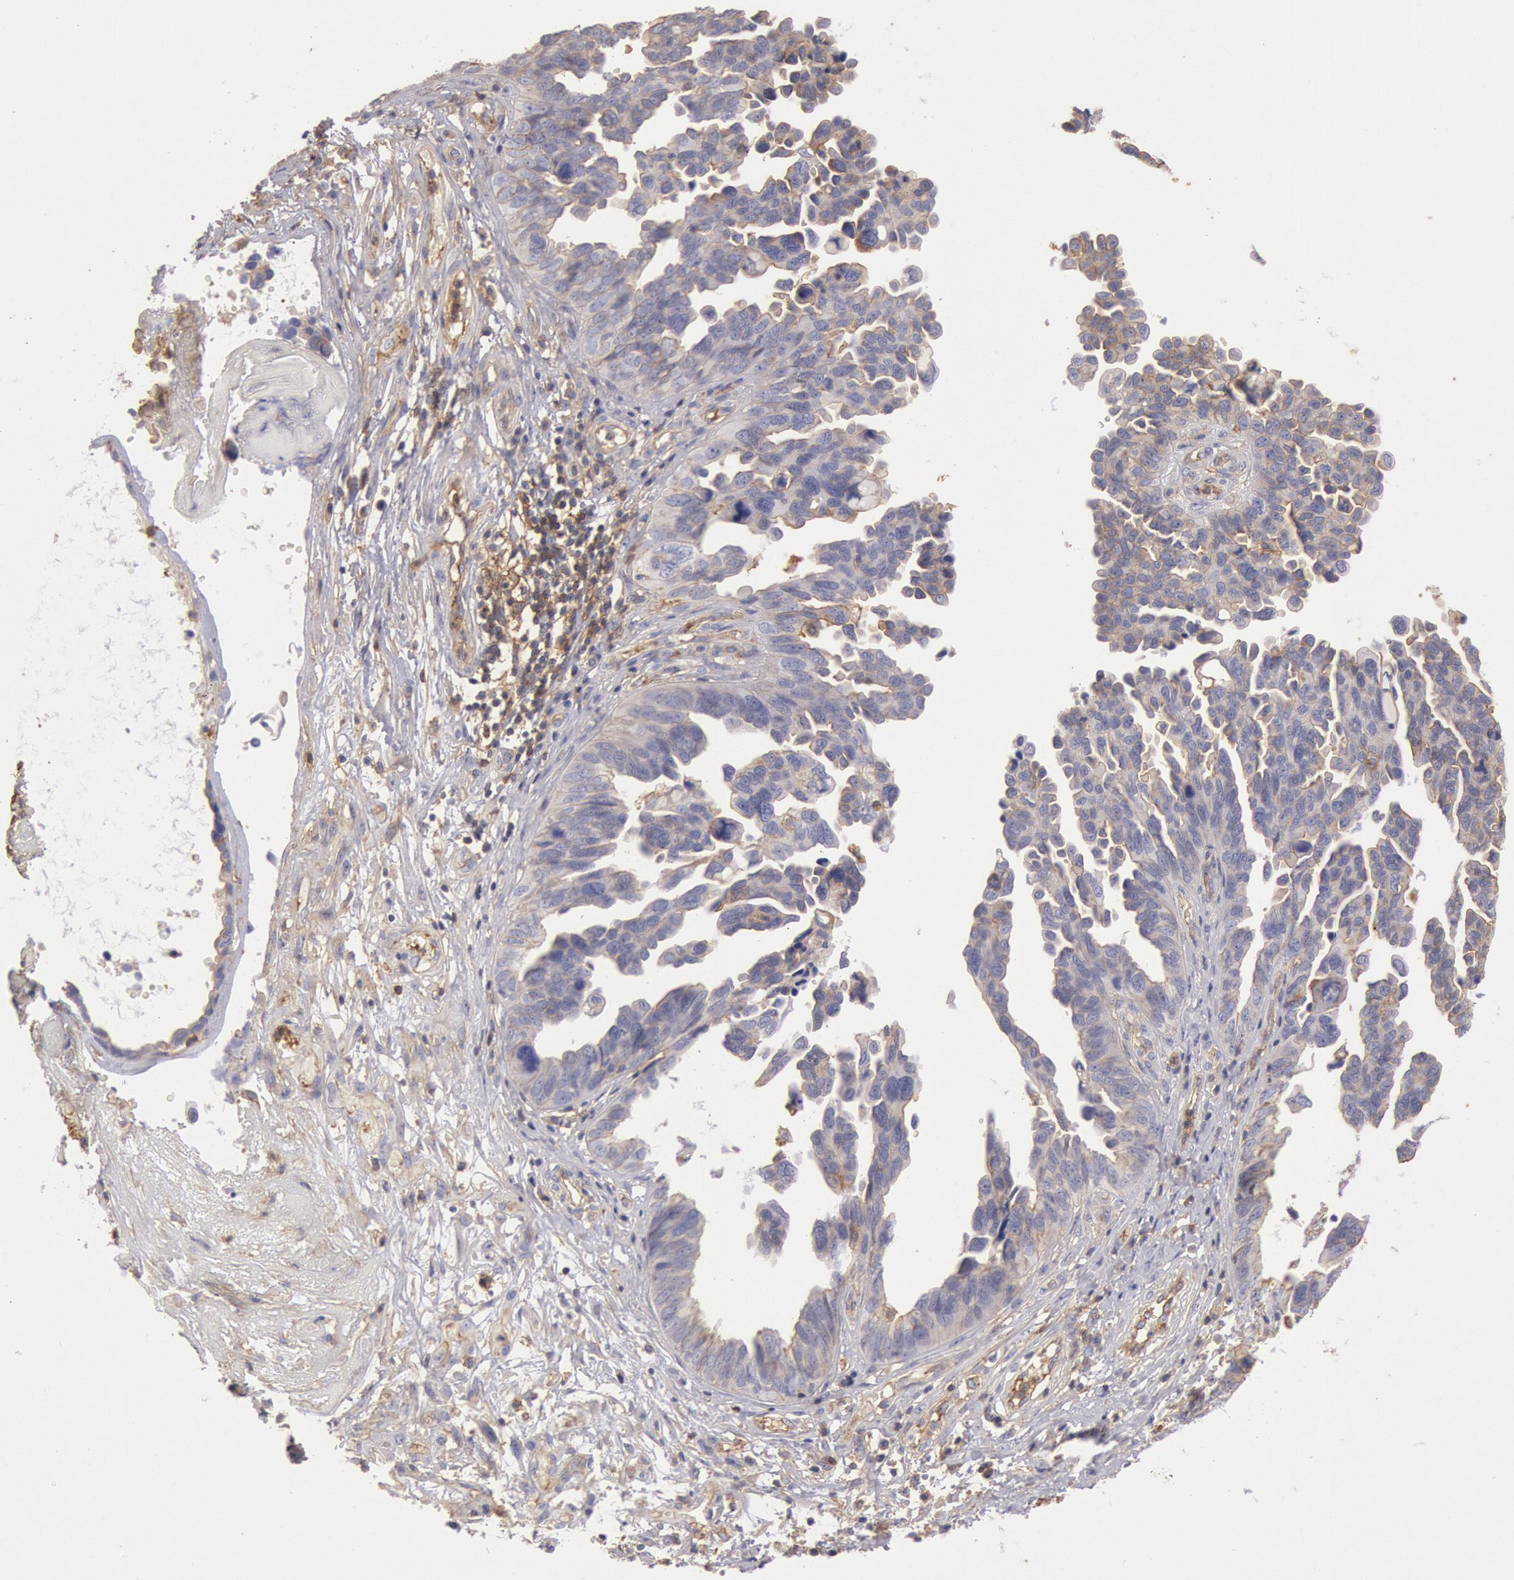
{"staining": {"intensity": "weak", "quantity": "<25%", "location": "cytoplasmic/membranous"}, "tissue": "ovarian cancer", "cell_type": "Tumor cells", "image_type": "cancer", "snomed": [{"axis": "morphology", "description": "Cystadenocarcinoma, serous, NOS"}, {"axis": "topography", "description": "Ovary"}], "caption": "This is an immunohistochemistry histopathology image of human serous cystadenocarcinoma (ovarian). There is no staining in tumor cells.", "gene": "SNAP23", "patient": {"sex": "female", "age": 64}}